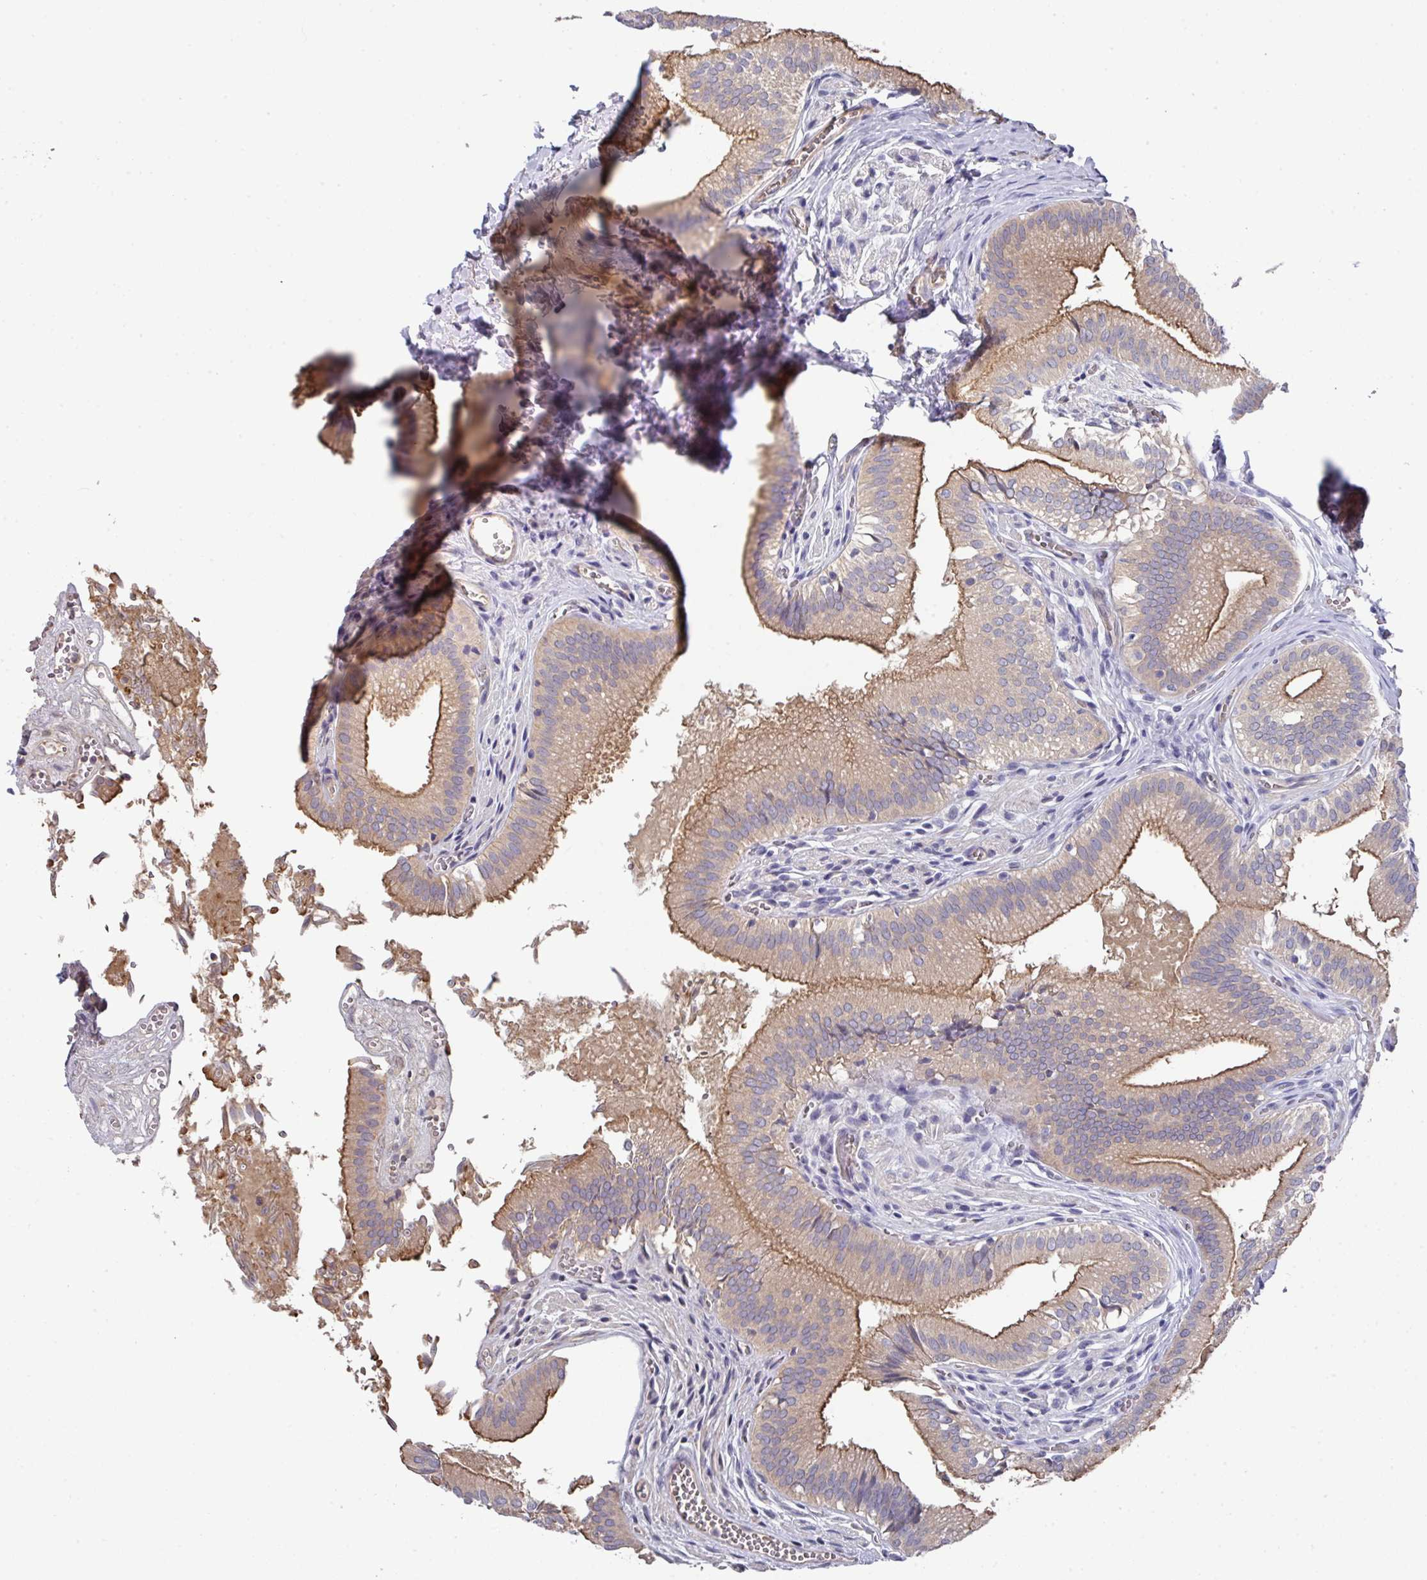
{"staining": {"intensity": "moderate", "quantity": ">75%", "location": "cytoplasmic/membranous"}, "tissue": "gallbladder", "cell_type": "Glandular cells", "image_type": "normal", "snomed": [{"axis": "morphology", "description": "Normal tissue, NOS"}, {"axis": "topography", "description": "Gallbladder"}, {"axis": "topography", "description": "Peripheral nerve tissue"}], "caption": "DAB (3,3'-diaminobenzidine) immunohistochemical staining of benign gallbladder reveals moderate cytoplasmic/membranous protein positivity in approximately >75% of glandular cells. (Brightfield microscopy of DAB IHC at high magnification).", "gene": "PRR5", "patient": {"sex": "male", "age": 17}}